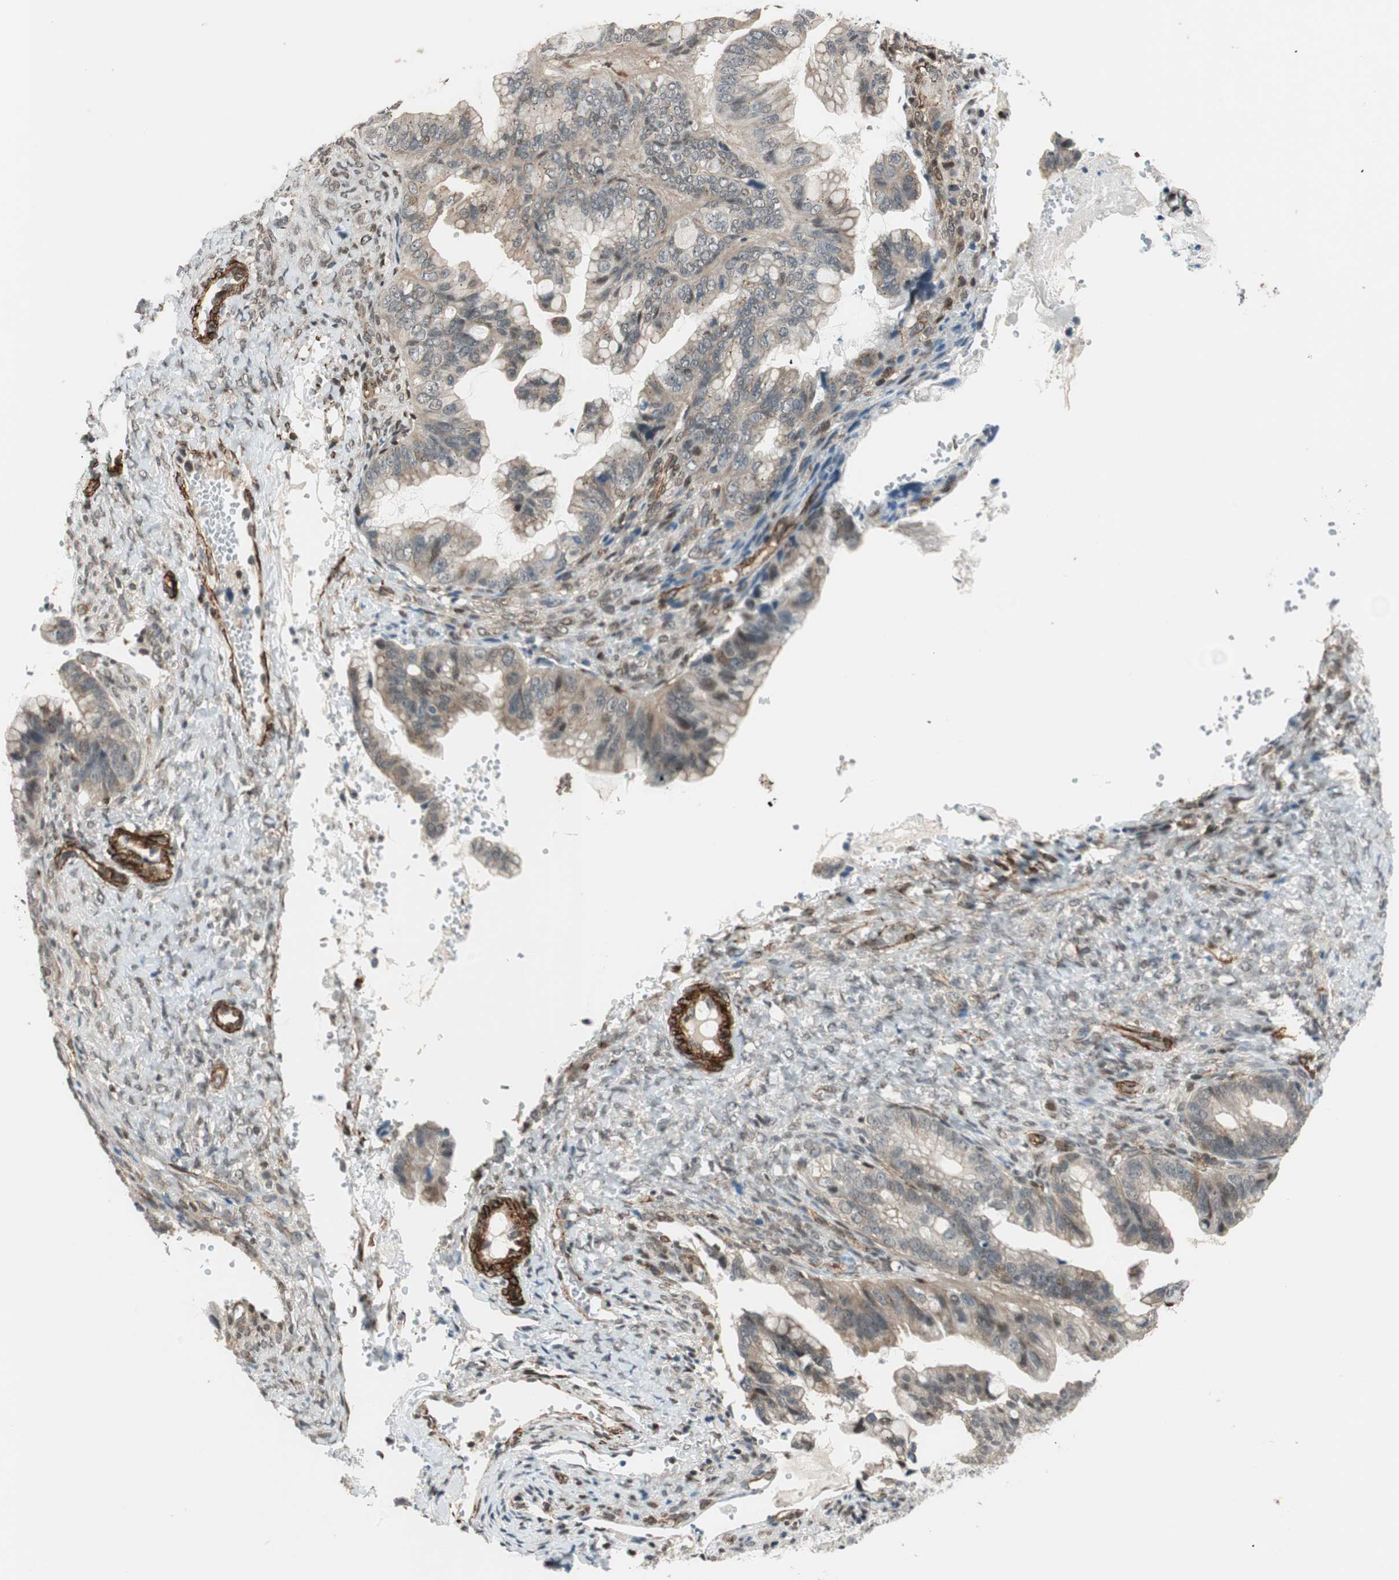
{"staining": {"intensity": "weak", "quantity": "<25%", "location": "cytoplasmic/membranous"}, "tissue": "ovarian cancer", "cell_type": "Tumor cells", "image_type": "cancer", "snomed": [{"axis": "morphology", "description": "Cystadenocarcinoma, mucinous, NOS"}, {"axis": "topography", "description": "Ovary"}], "caption": "The image displays no staining of tumor cells in mucinous cystadenocarcinoma (ovarian).", "gene": "CDK19", "patient": {"sex": "female", "age": 36}}